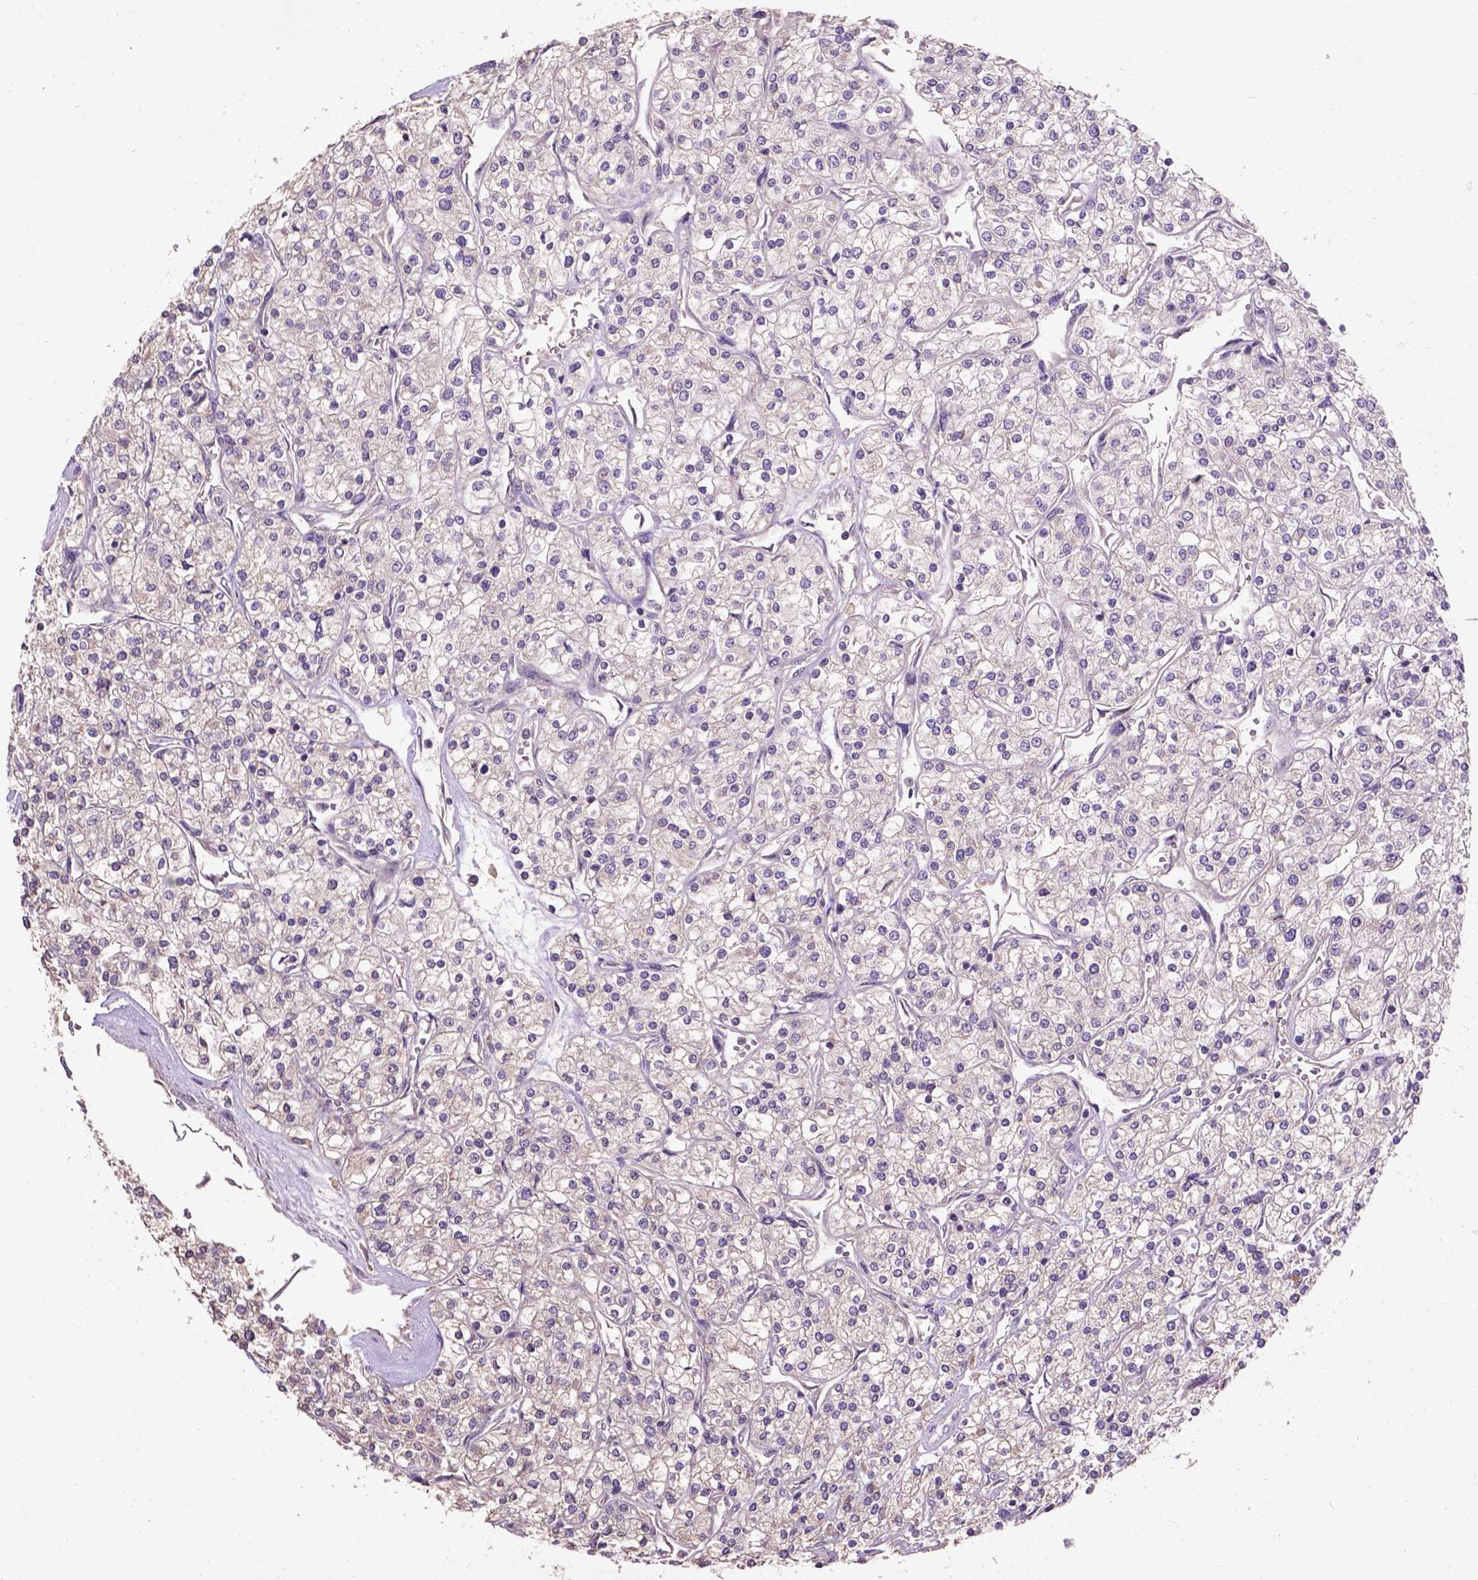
{"staining": {"intensity": "negative", "quantity": "none", "location": "none"}, "tissue": "renal cancer", "cell_type": "Tumor cells", "image_type": "cancer", "snomed": [{"axis": "morphology", "description": "Adenocarcinoma, NOS"}, {"axis": "topography", "description": "Kidney"}], "caption": "There is no significant positivity in tumor cells of adenocarcinoma (renal). The staining is performed using DAB brown chromogen with nuclei counter-stained in using hematoxylin.", "gene": "KBTBD8", "patient": {"sex": "male", "age": 80}}